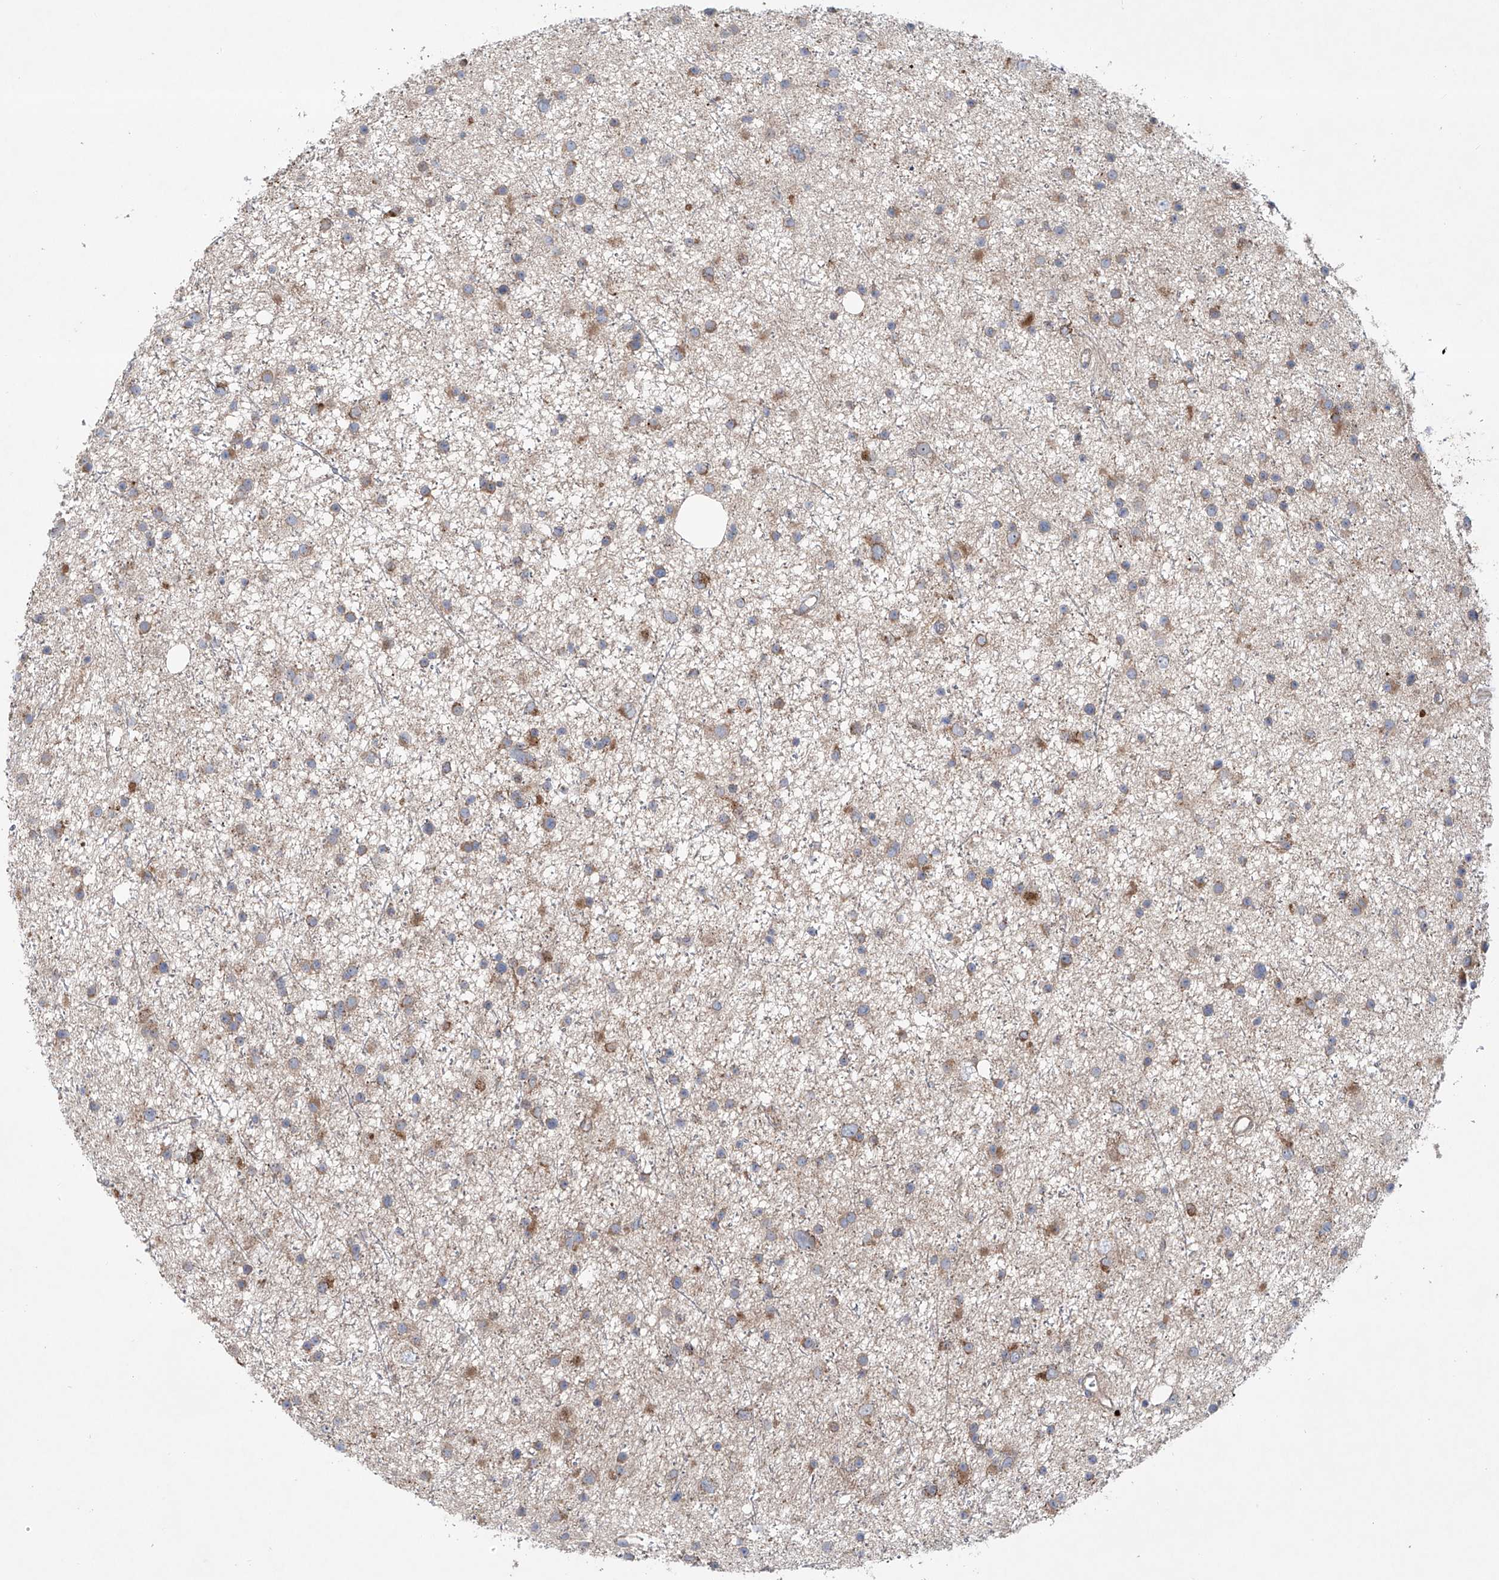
{"staining": {"intensity": "weak", "quantity": ">75%", "location": "cytoplasmic/membranous"}, "tissue": "glioma", "cell_type": "Tumor cells", "image_type": "cancer", "snomed": [{"axis": "morphology", "description": "Glioma, malignant, Low grade"}, {"axis": "topography", "description": "Cerebral cortex"}], "caption": "A low amount of weak cytoplasmic/membranous positivity is identified in approximately >75% of tumor cells in glioma tissue.", "gene": "KLC4", "patient": {"sex": "female", "age": 39}}